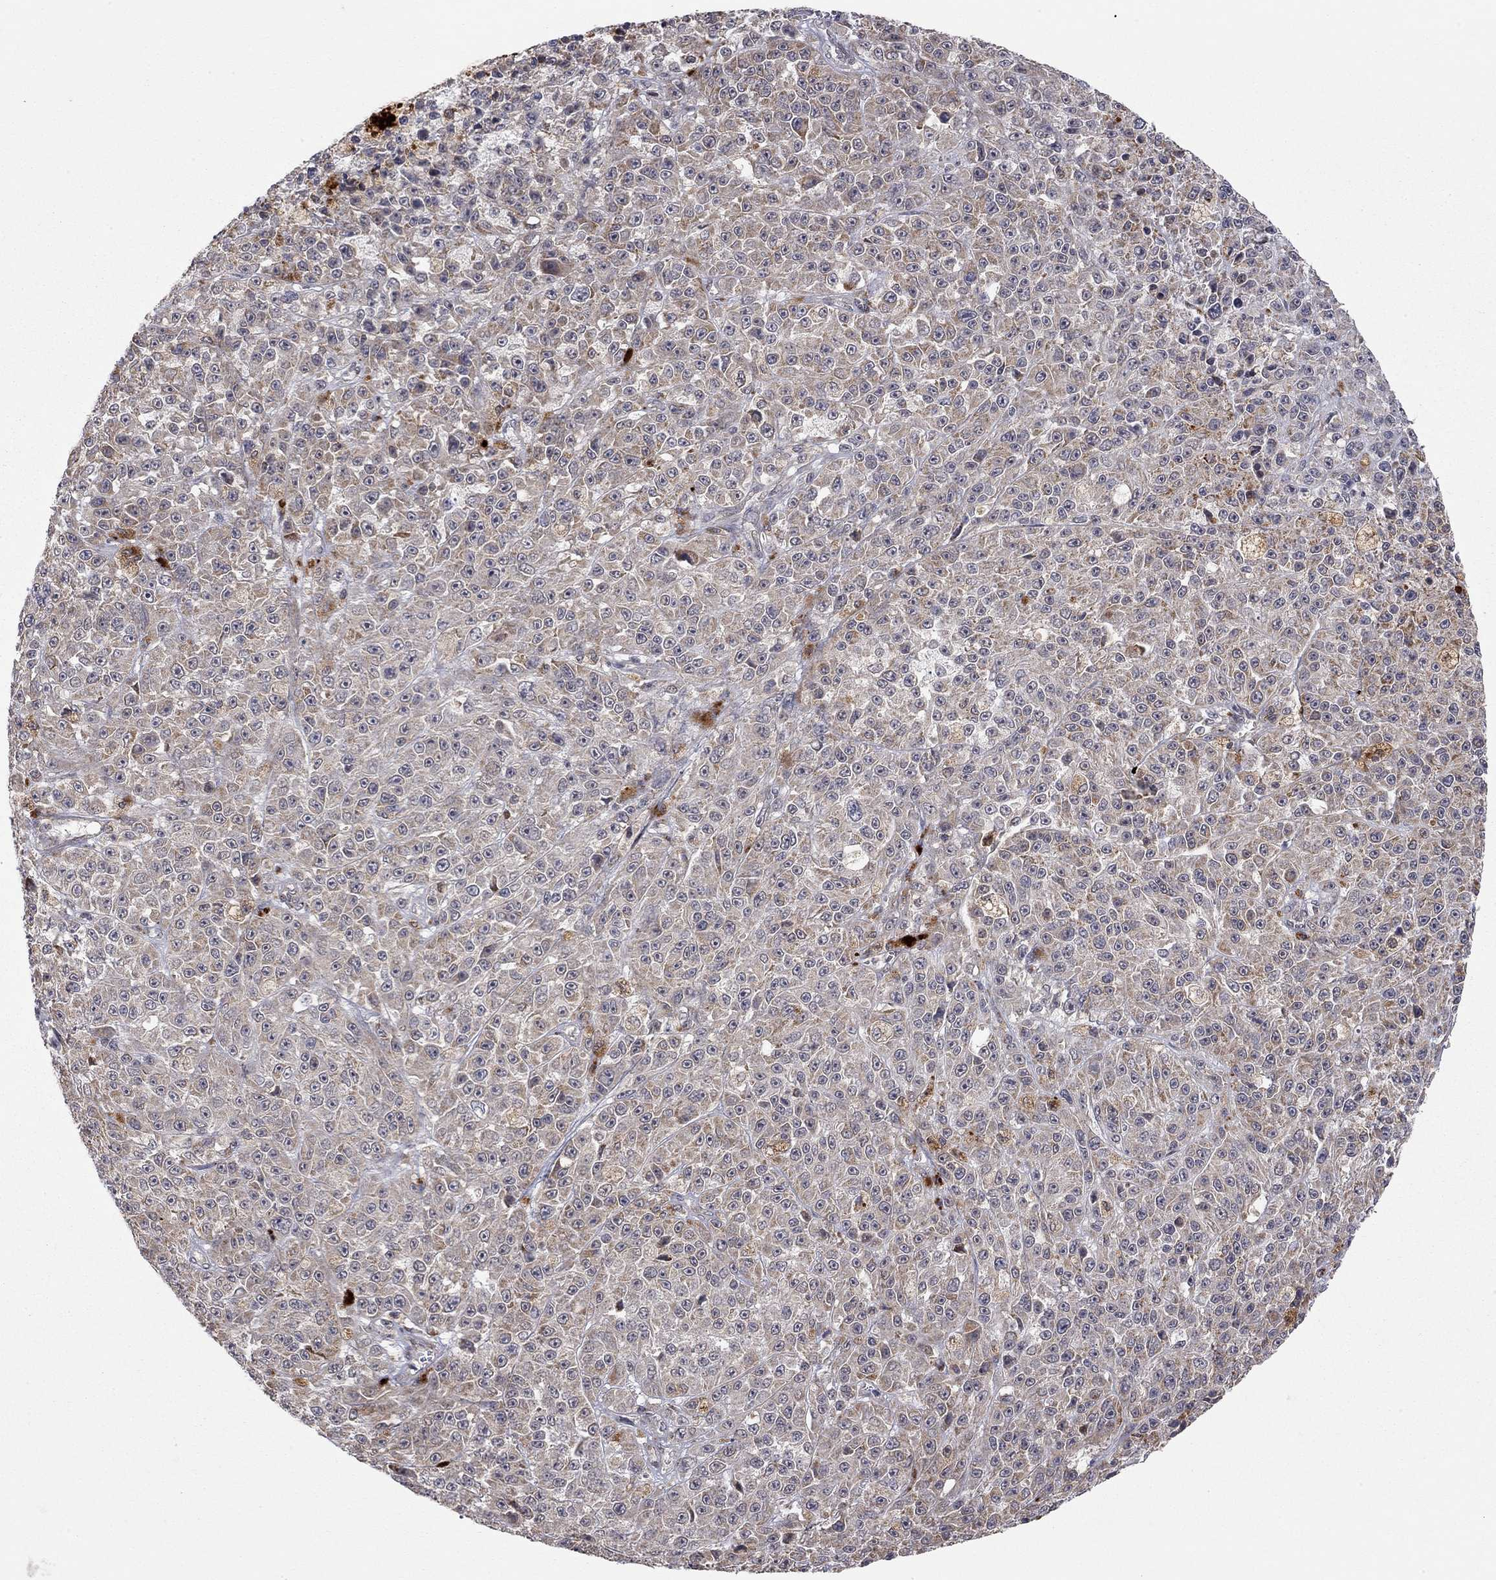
{"staining": {"intensity": "weak", "quantity": "25%-75%", "location": "cytoplasmic/membranous"}, "tissue": "melanoma", "cell_type": "Tumor cells", "image_type": "cancer", "snomed": [{"axis": "morphology", "description": "Malignant melanoma, NOS"}, {"axis": "topography", "description": "Skin"}], "caption": "Tumor cells demonstrate low levels of weak cytoplasmic/membranous positivity in approximately 25%-75% of cells in human malignant melanoma.", "gene": "IDS", "patient": {"sex": "female", "age": 58}}